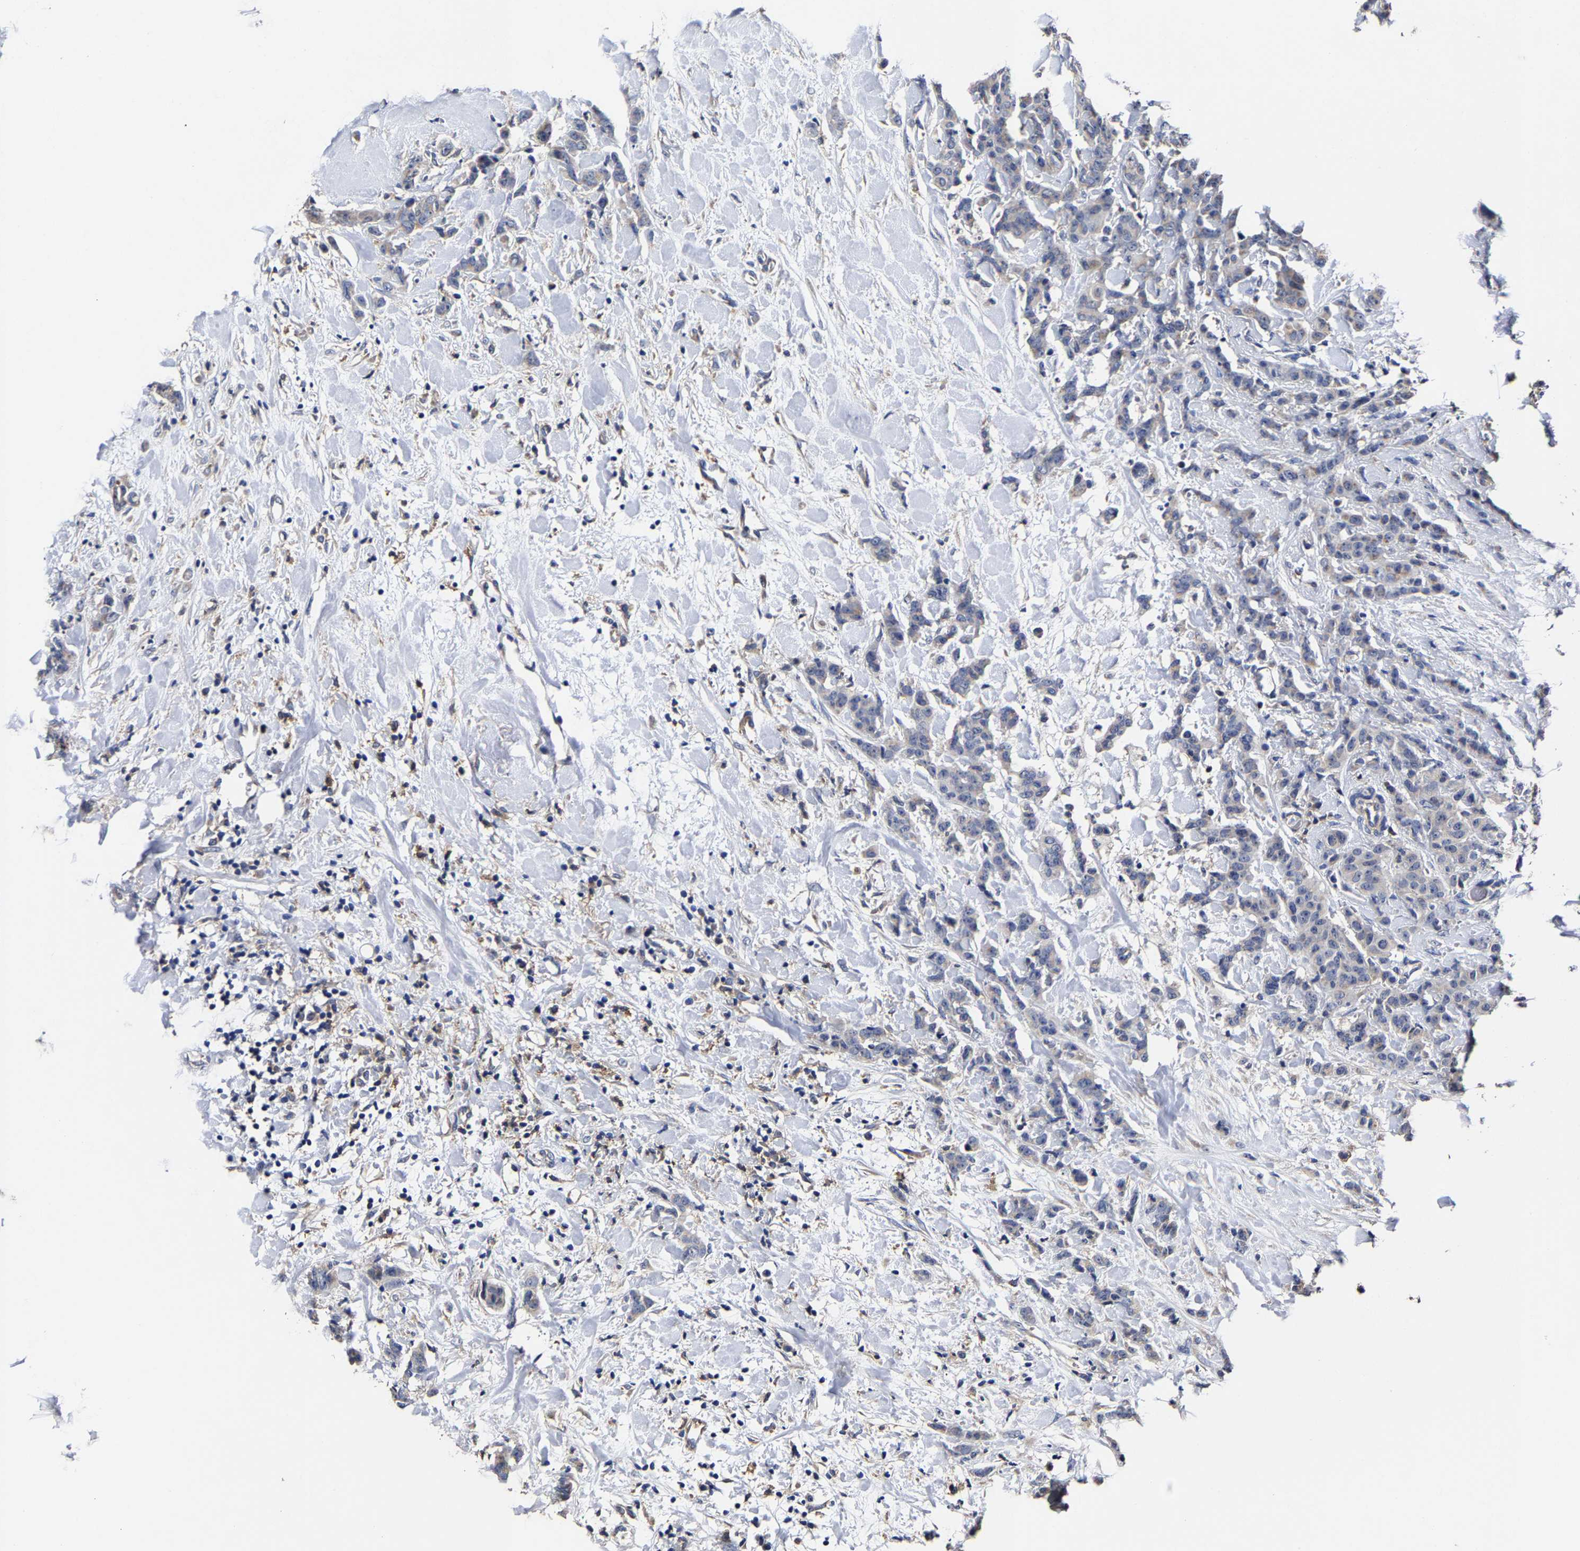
{"staining": {"intensity": "negative", "quantity": "none", "location": "none"}, "tissue": "breast cancer", "cell_type": "Tumor cells", "image_type": "cancer", "snomed": [{"axis": "morphology", "description": "Normal tissue, NOS"}, {"axis": "morphology", "description": "Duct carcinoma"}, {"axis": "topography", "description": "Breast"}], "caption": "A histopathology image of human breast intraductal carcinoma is negative for staining in tumor cells.", "gene": "AASS", "patient": {"sex": "female", "age": 40}}